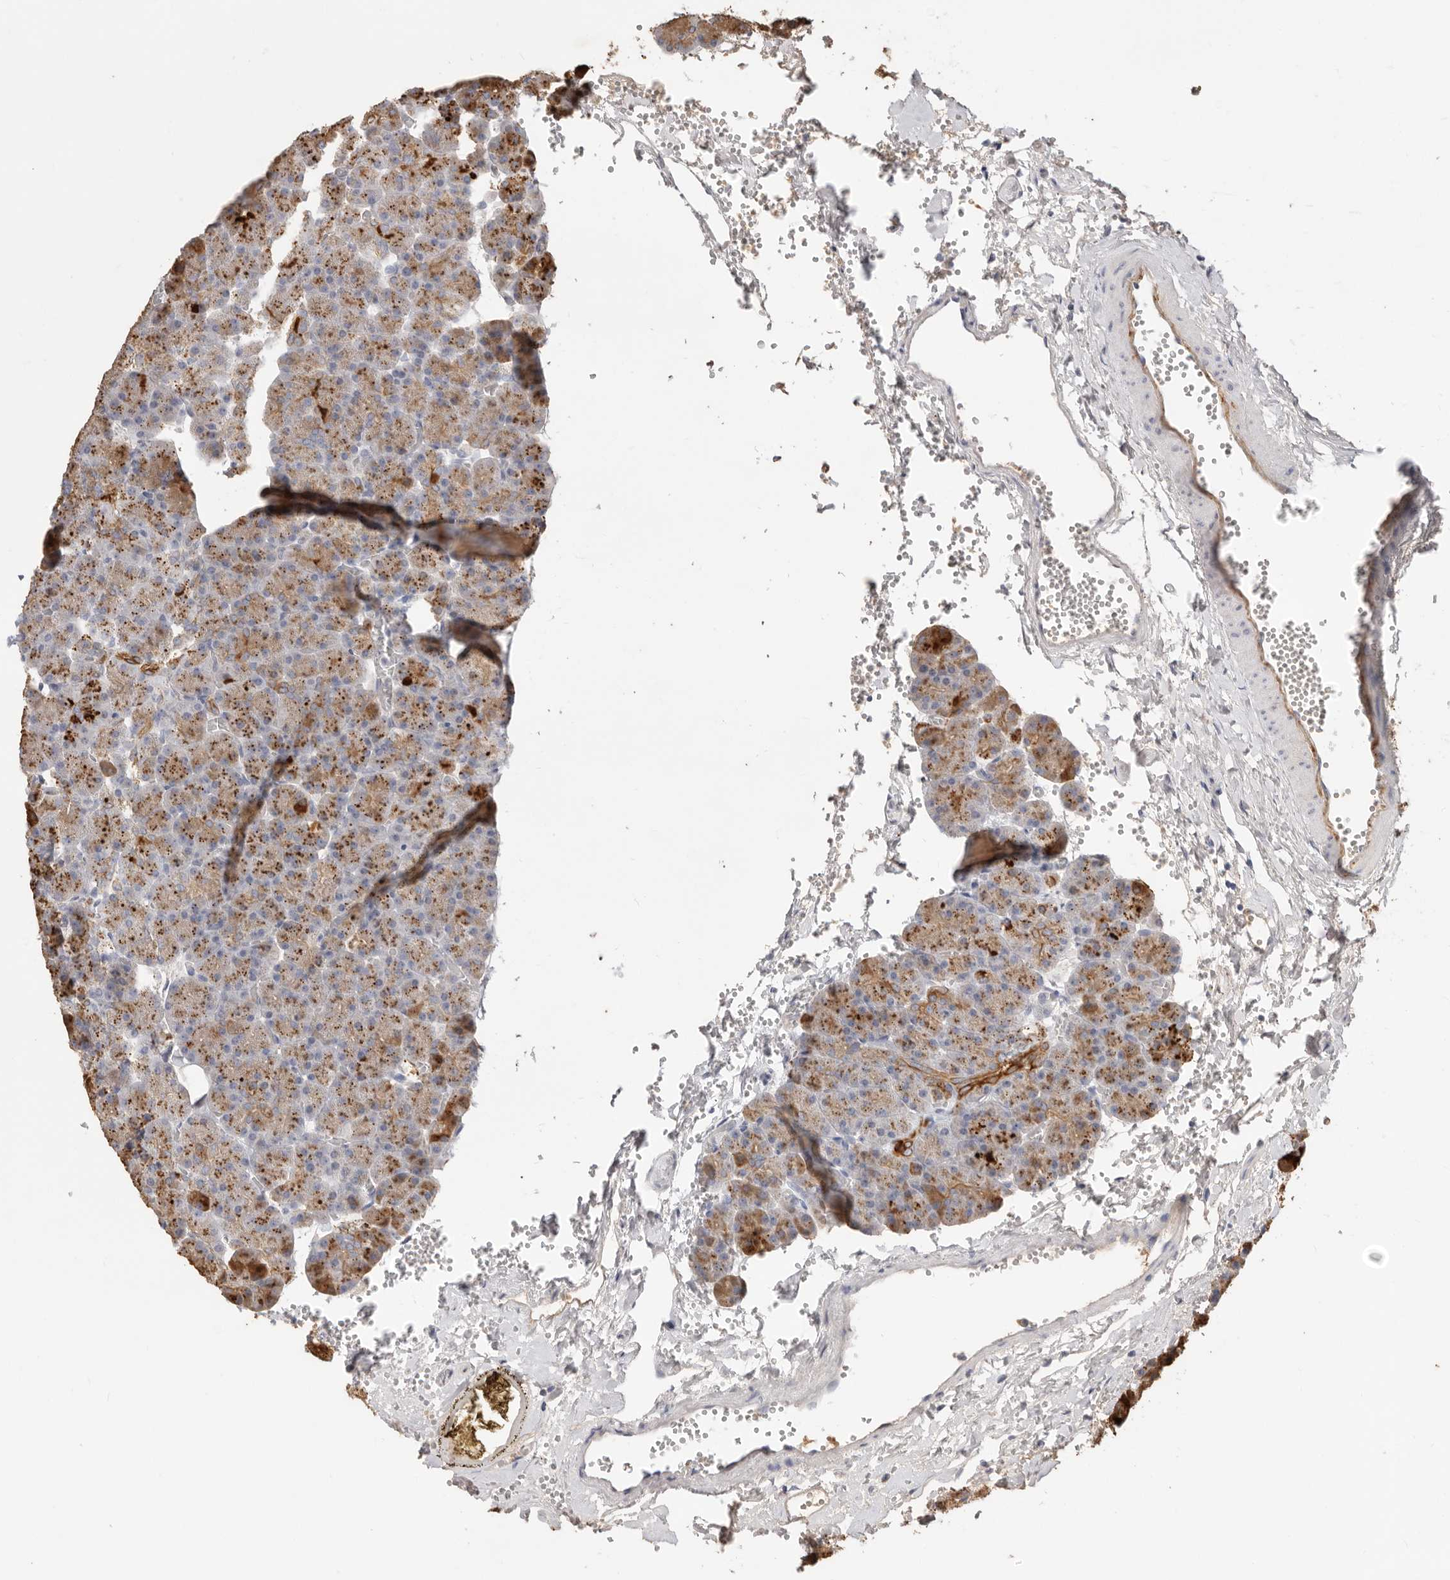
{"staining": {"intensity": "strong", "quantity": "25%-75%", "location": "cytoplasmic/membranous"}, "tissue": "pancreas", "cell_type": "Exocrine glandular cells", "image_type": "normal", "snomed": [{"axis": "morphology", "description": "Normal tissue, NOS"}, {"axis": "morphology", "description": "Carcinoid, malignant, NOS"}, {"axis": "topography", "description": "Pancreas"}], "caption": "Protein expression analysis of benign pancreas reveals strong cytoplasmic/membranous positivity in approximately 25%-75% of exocrine glandular cells. (Stains: DAB in brown, nuclei in blue, Microscopy: brightfield microscopy at high magnification).", "gene": "USH1C", "patient": {"sex": "female", "age": 35}}